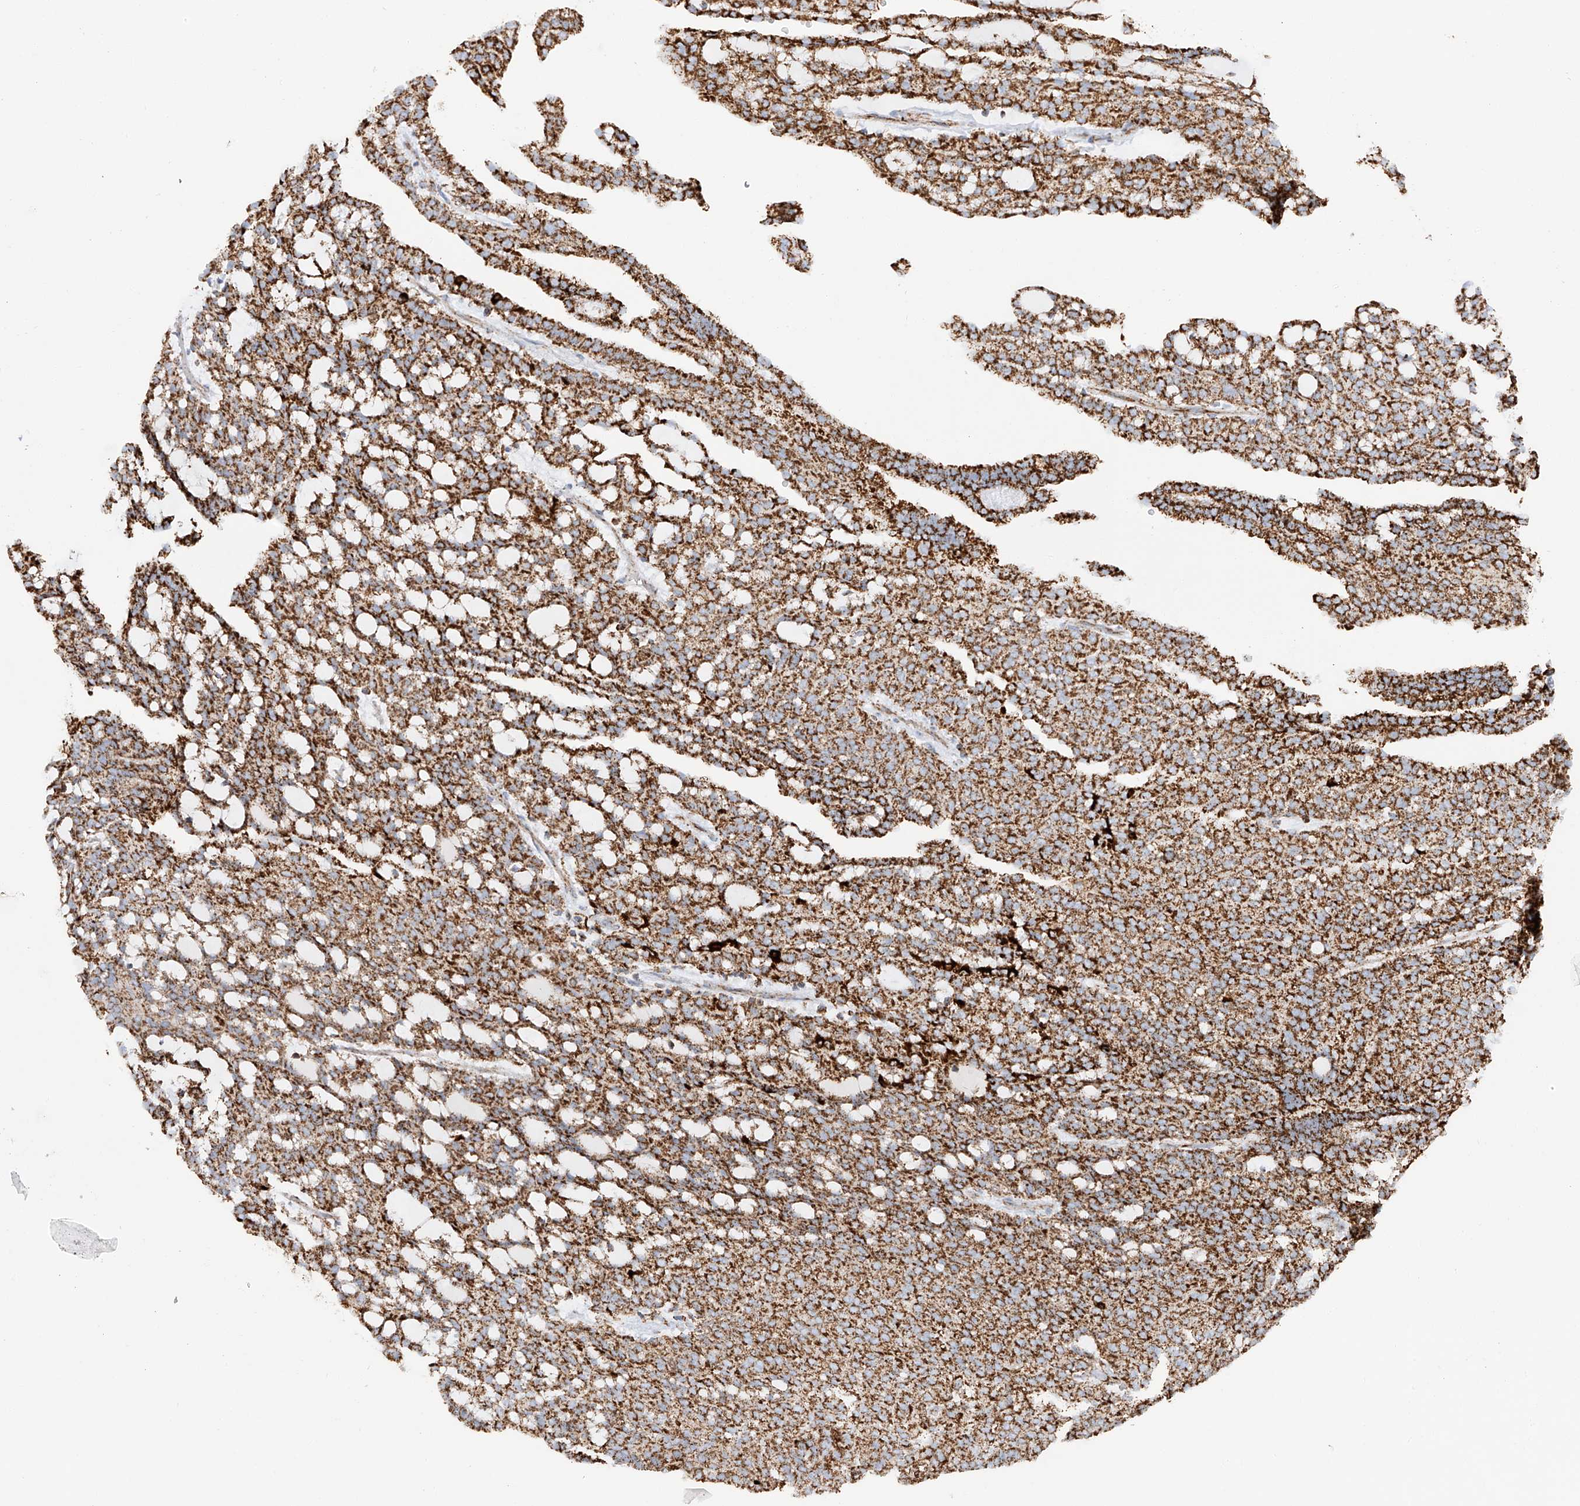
{"staining": {"intensity": "strong", "quantity": ">75%", "location": "cytoplasmic/membranous"}, "tissue": "renal cancer", "cell_type": "Tumor cells", "image_type": "cancer", "snomed": [{"axis": "morphology", "description": "Adenocarcinoma, NOS"}, {"axis": "topography", "description": "Kidney"}], "caption": "Immunohistochemical staining of adenocarcinoma (renal) demonstrates high levels of strong cytoplasmic/membranous positivity in approximately >75% of tumor cells. Using DAB (3,3'-diaminobenzidine) (brown) and hematoxylin (blue) stains, captured at high magnification using brightfield microscopy.", "gene": "TTC27", "patient": {"sex": "male", "age": 63}}